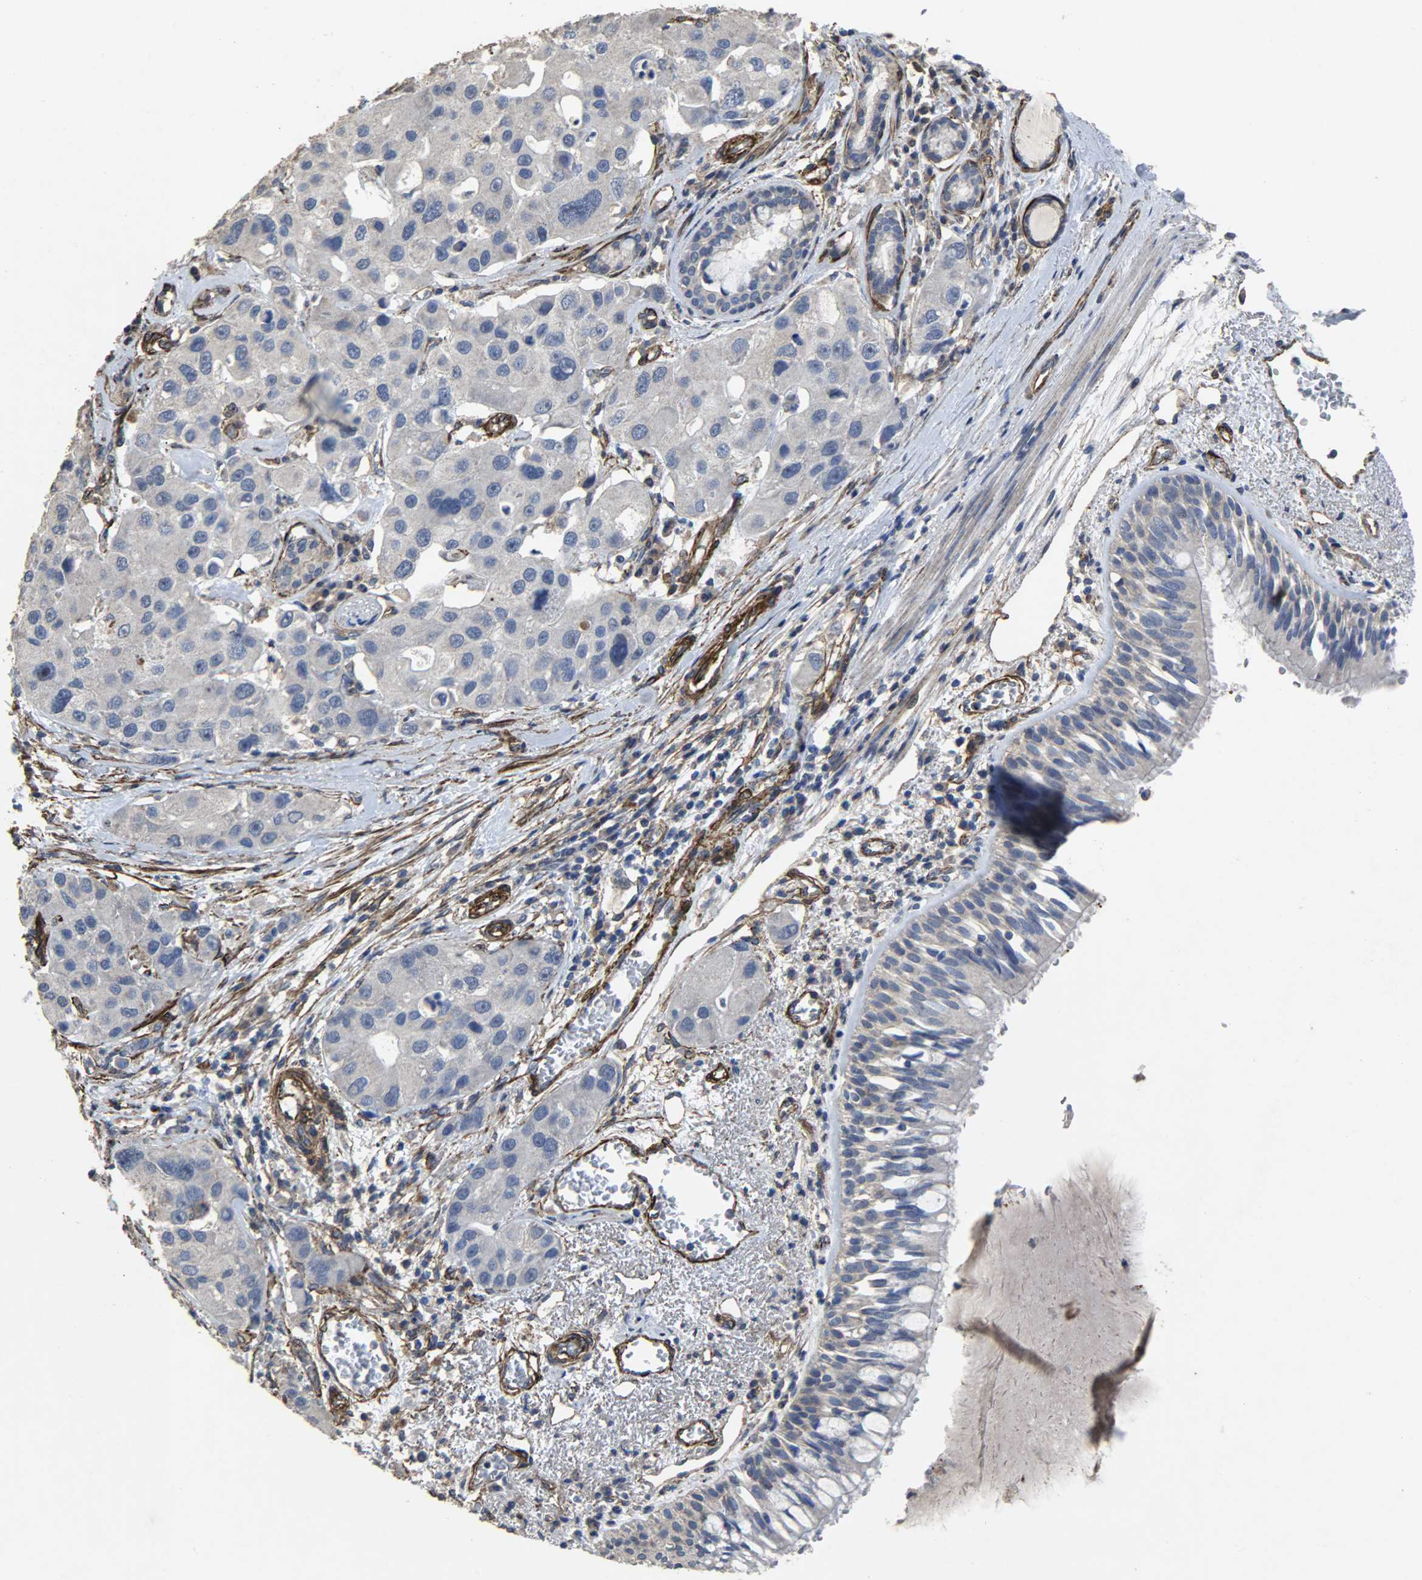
{"staining": {"intensity": "negative", "quantity": "none", "location": "none"}, "tissue": "bronchus", "cell_type": "Respiratory epithelial cells", "image_type": "normal", "snomed": [{"axis": "morphology", "description": "Normal tissue, NOS"}, {"axis": "morphology", "description": "Adenocarcinoma, NOS"}, {"axis": "morphology", "description": "Adenocarcinoma, metastatic, NOS"}, {"axis": "topography", "description": "Lymph node"}, {"axis": "topography", "description": "Bronchus"}, {"axis": "topography", "description": "Lung"}], "caption": "Histopathology image shows no significant protein expression in respiratory epithelial cells of normal bronchus.", "gene": "TPM4", "patient": {"sex": "female", "age": 54}}